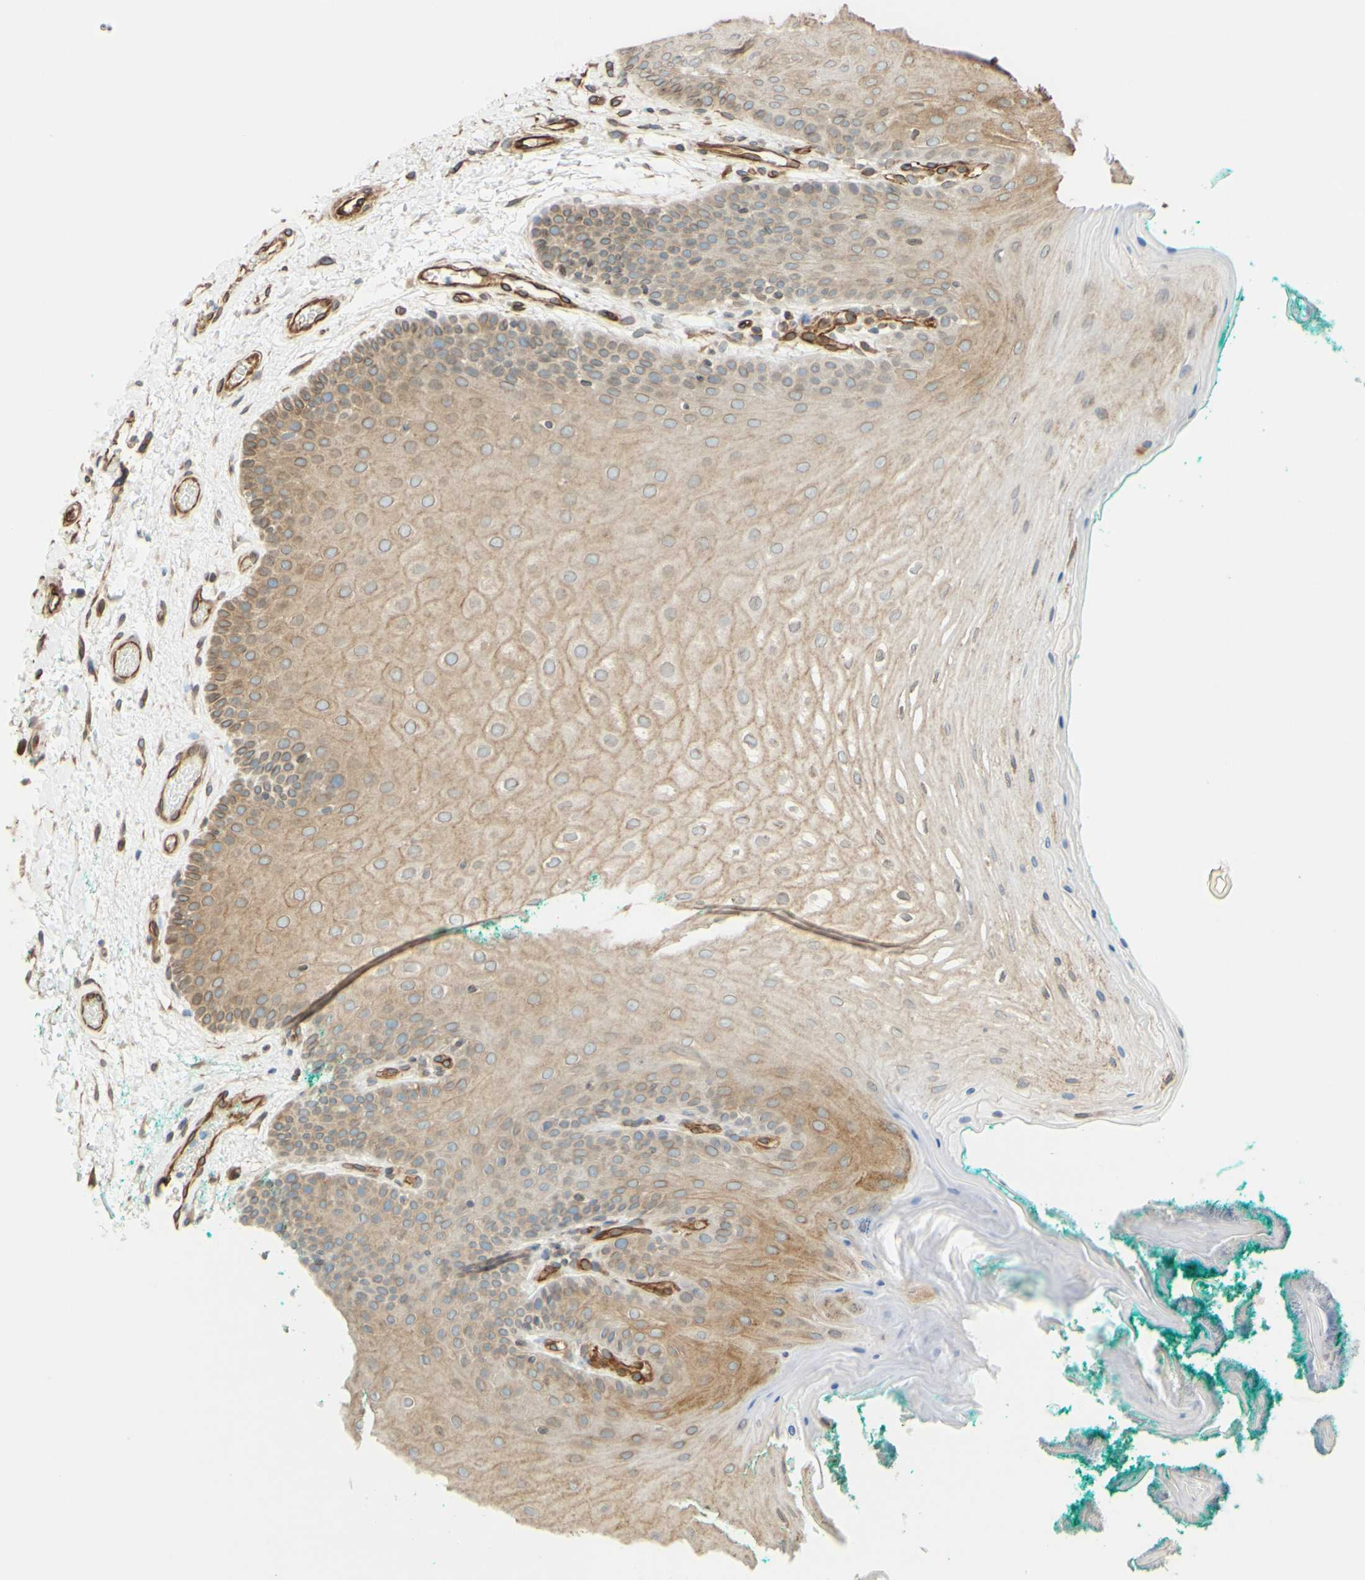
{"staining": {"intensity": "weak", "quantity": ">75%", "location": "cytoplasmic/membranous,nuclear"}, "tissue": "oral mucosa", "cell_type": "Squamous epithelial cells", "image_type": "normal", "snomed": [{"axis": "morphology", "description": "Normal tissue, NOS"}, {"axis": "topography", "description": "Skeletal muscle"}, {"axis": "topography", "description": "Oral tissue"}], "caption": "The micrograph reveals immunohistochemical staining of normal oral mucosa. There is weak cytoplasmic/membranous,nuclear expression is present in approximately >75% of squamous epithelial cells.", "gene": "ENDOD1", "patient": {"sex": "male", "age": 58}}